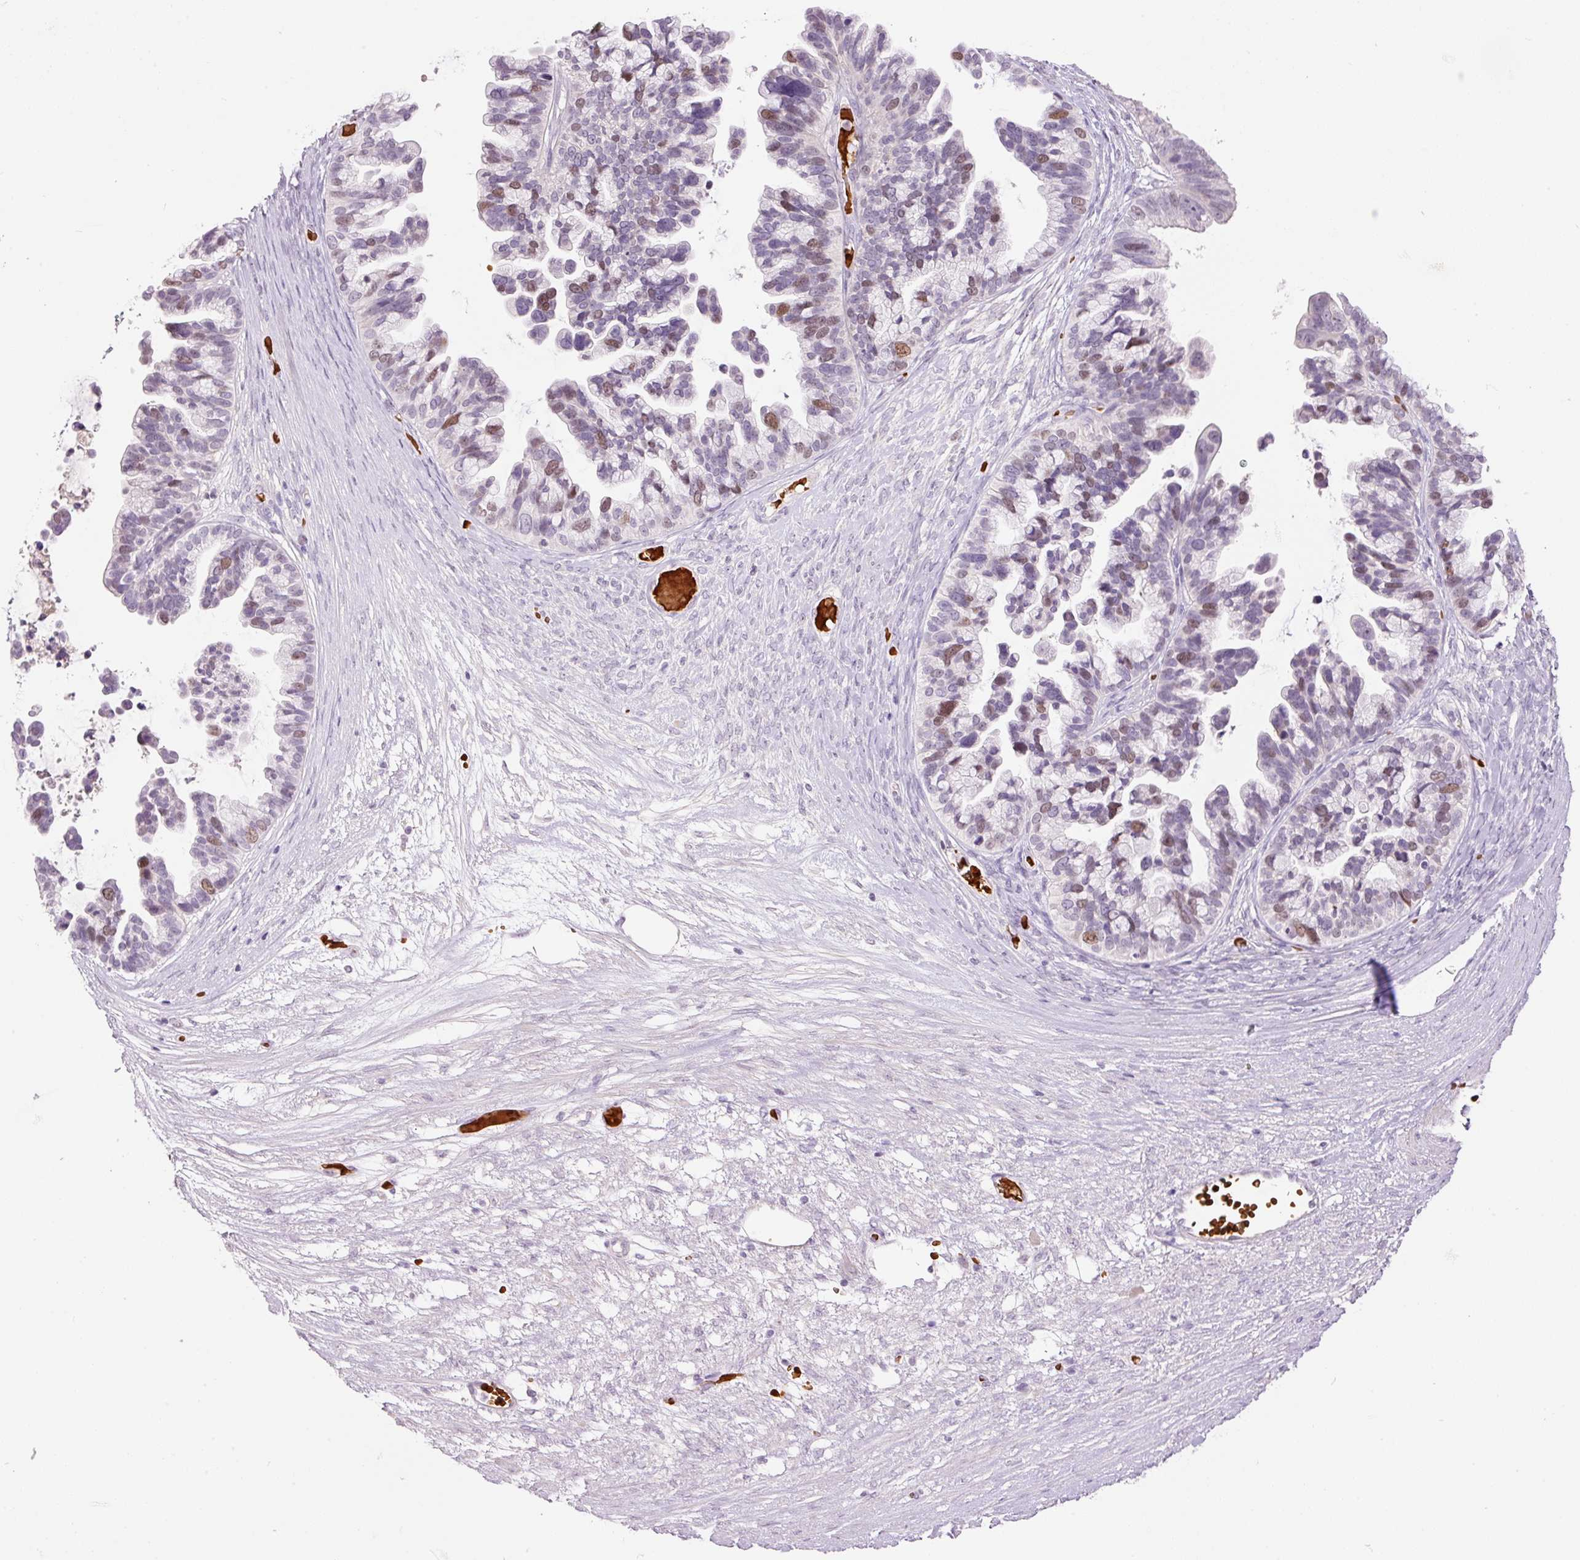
{"staining": {"intensity": "moderate", "quantity": "25%-75%", "location": "nuclear"}, "tissue": "ovarian cancer", "cell_type": "Tumor cells", "image_type": "cancer", "snomed": [{"axis": "morphology", "description": "Cystadenocarcinoma, serous, NOS"}, {"axis": "topography", "description": "Ovary"}], "caption": "Immunohistochemical staining of human ovarian serous cystadenocarcinoma displays medium levels of moderate nuclear expression in approximately 25%-75% of tumor cells.", "gene": "LY6G6D", "patient": {"sex": "female", "age": 56}}